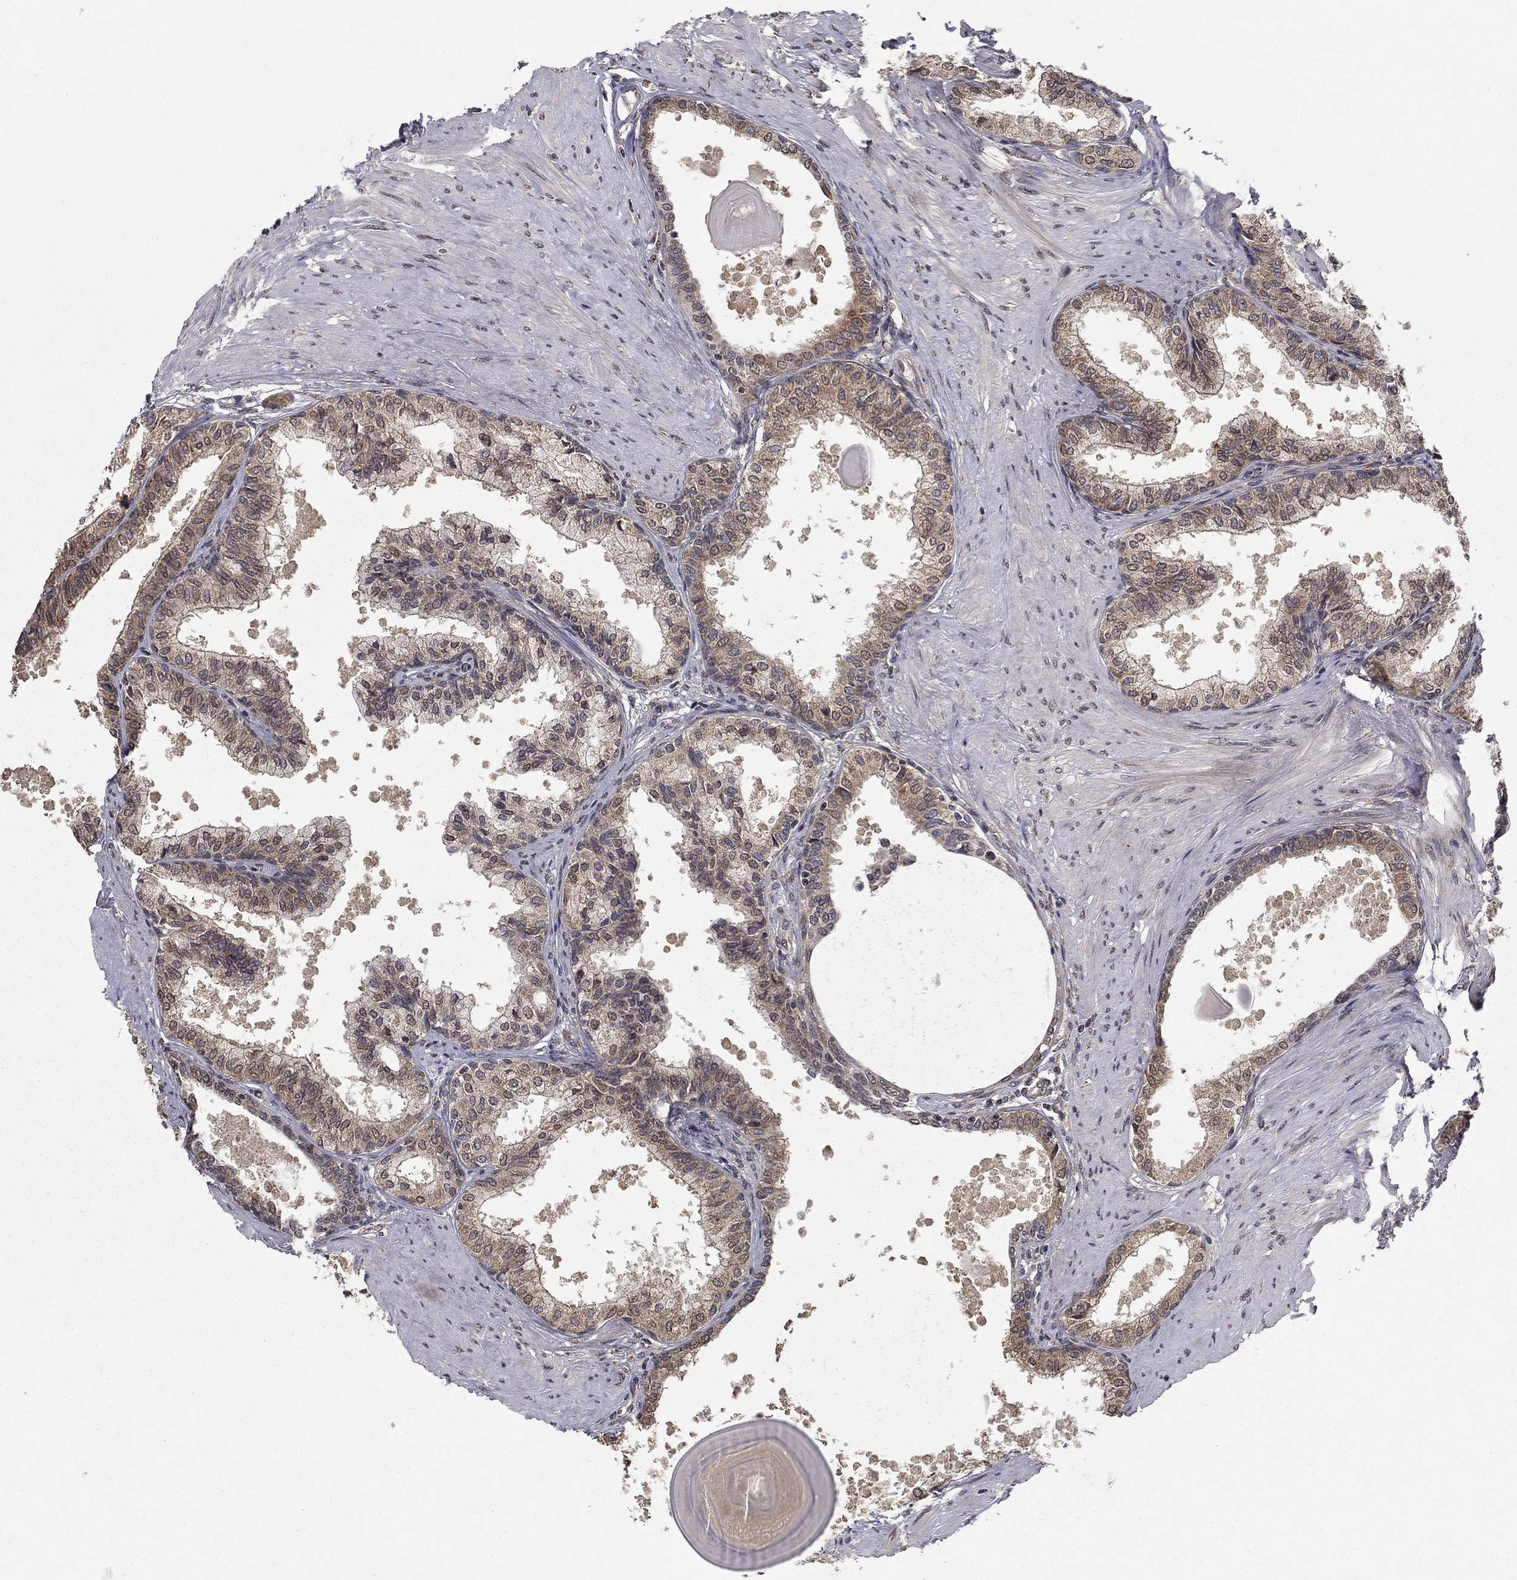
{"staining": {"intensity": "moderate", "quantity": "25%-75%", "location": "cytoplasmic/membranous"}, "tissue": "prostate", "cell_type": "Glandular cells", "image_type": "normal", "snomed": [{"axis": "morphology", "description": "Normal tissue, NOS"}, {"axis": "topography", "description": "Prostate"}], "caption": "The immunohistochemical stain labels moderate cytoplasmic/membranous staining in glandular cells of normal prostate.", "gene": "SLC2A13", "patient": {"sex": "male", "age": 63}}